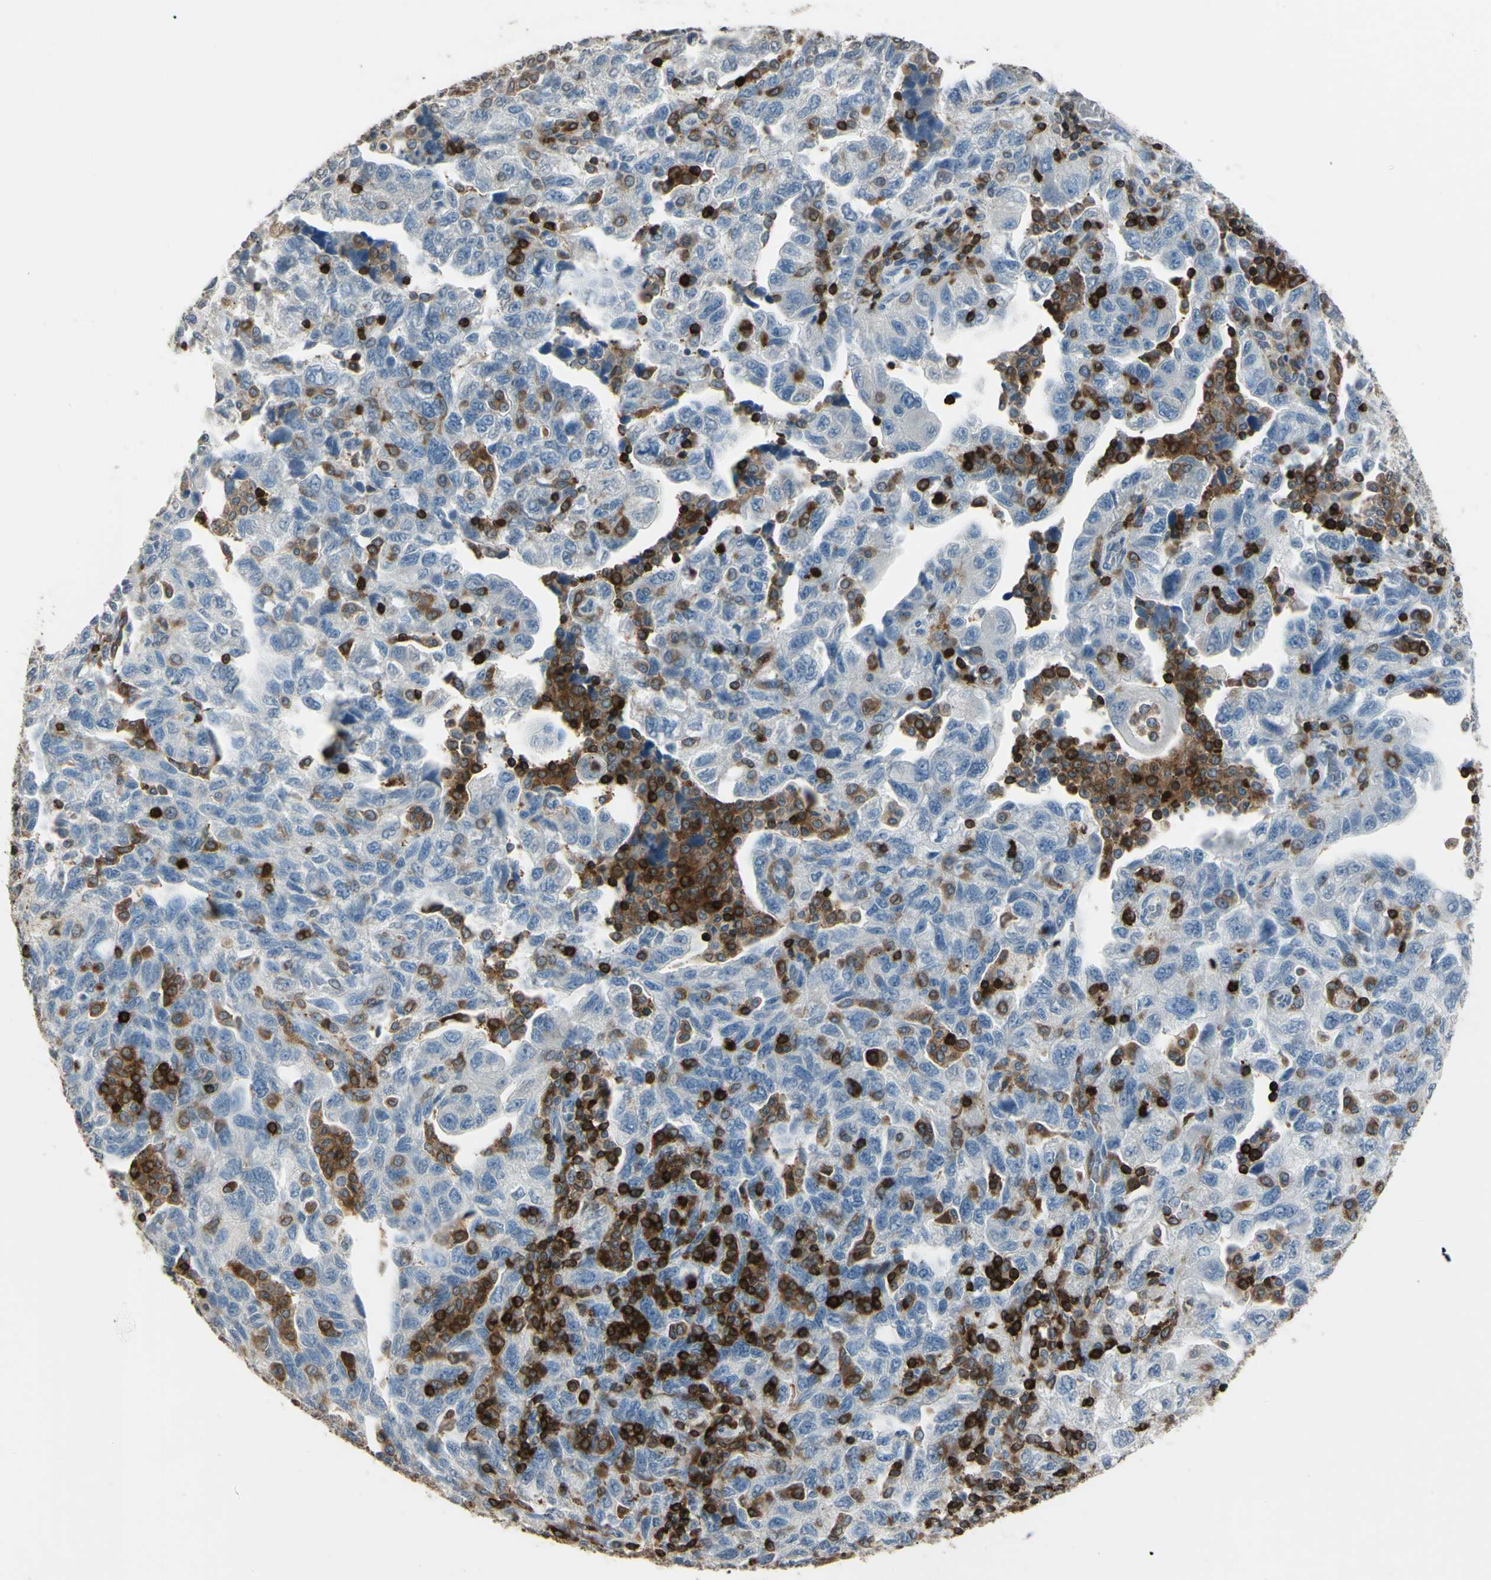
{"staining": {"intensity": "strong", "quantity": "<25%", "location": "cytoplasmic/membranous"}, "tissue": "ovarian cancer", "cell_type": "Tumor cells", "image_type": "cancer", "snomed": [{"axis": "morphology", "description": "Carcinoma, NOS"}, {"axis": "morphology", "description": "Cystadenocarcinoma, serous, NOS"}, {"axis": "topography", "description": "Ovary"}], "caption": "DAB immunohistochemical staining of human serous cystadenocarcinoma (ovarian) reveals strong cytoplasmic/membranous protein staining in approximately <25% of tumor cells. The staining is performed using DAB brown chromogen to label protein expression. The nuclei are counter-stained blue using hematoxylin.", "gene": "PSTPIP1", "patient": {"sex": "female", "age": 69}}